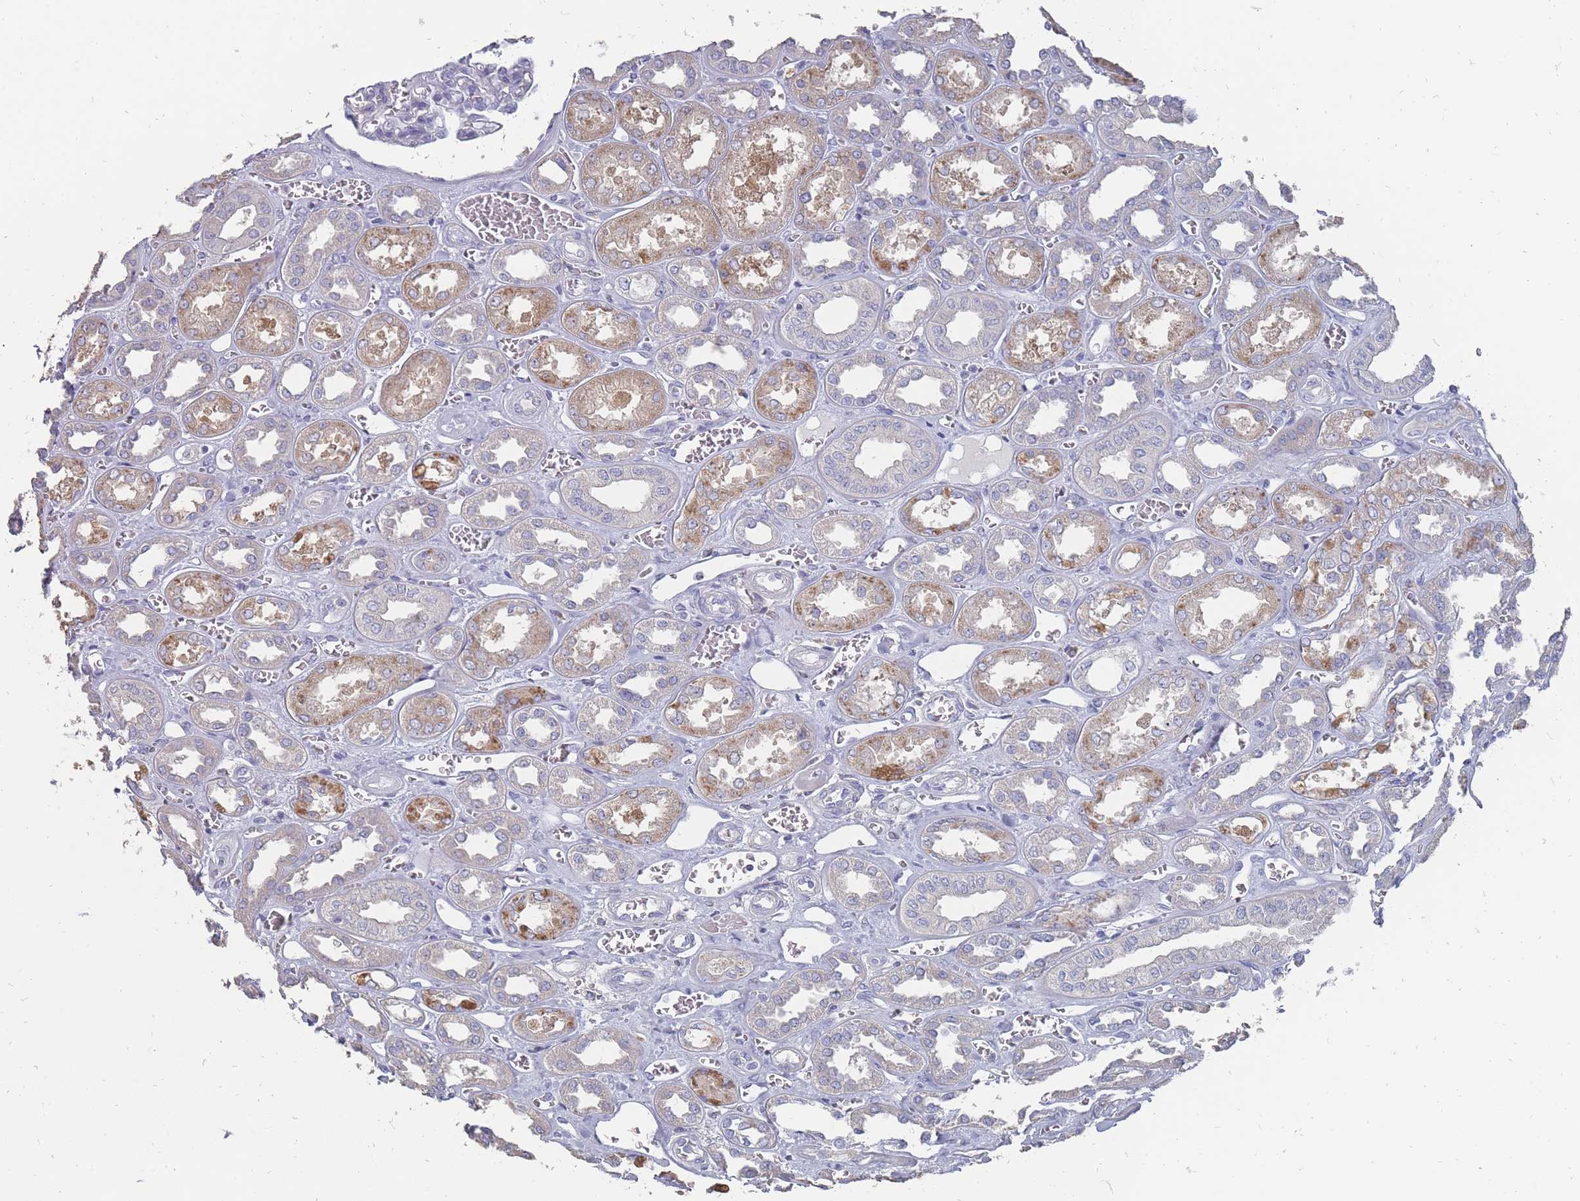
{"staining": {"intensity": "negative", "quantity": "none", "location": "none"}, "tissue": "kidney", "cell_type": "Cells in glomeruli", "image_type": "normal", "snomed": [{"axis": "morphology", "description": "Normal tissue, NOS"}, {"axis": "morphology", "description": "Adenocarcinoma, NOS"}, {"axis": "topography", "description": "Kidney"}], "caption": "This image is of normal kidney stained with immunohistochemistry to label a protein in brown with the nuclei are counter-stained blue. There is no expression in cells in glomeruli. (DAB immunohistochemistry (IHC) with hematoxylin counter stain).", "gene": "OTULINL", "patient": {"sex": "female", "age": 68}}